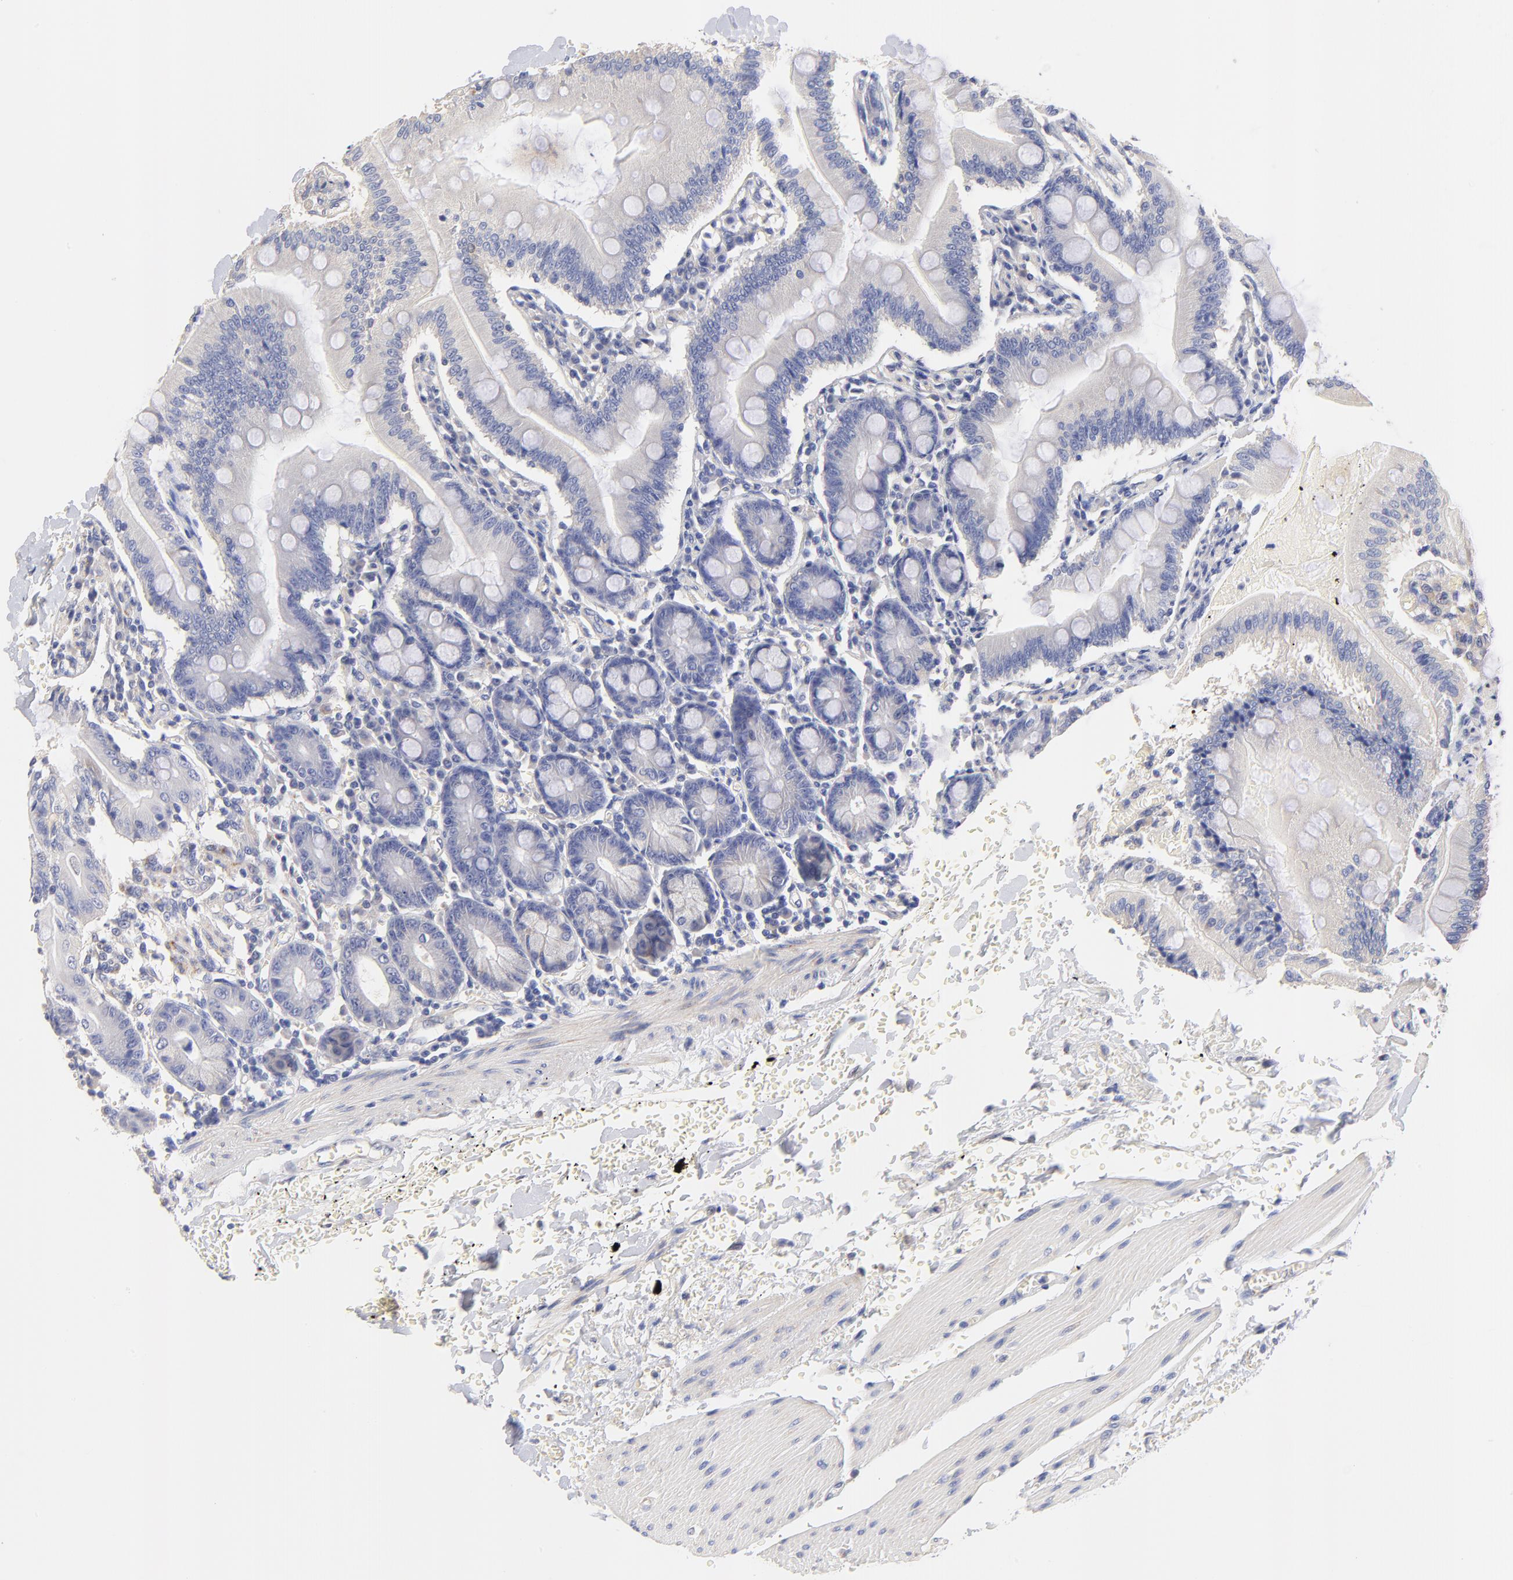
{"staining": {"intensity": "weak", "quantity": "<25%", "location": "cytoplasmic/membranous"}, "tissue": "small intestine", "cell_type": "Glandular cells", "image_type": "normal", "snomed": [{"axis": "morphology", "description": "Normal tissue, NOS"}, {"axis": "topography", "description": "Small intestine"}], "caption": "Immunohistochemistry of benign small intestine demonstrates no expression in glandular cells. (DAB immunohistochemistry visualized using brightfield microscopy, high magnification).", "gene": "HS3ST1", "patient": {"sex": "male", "age": 71}}